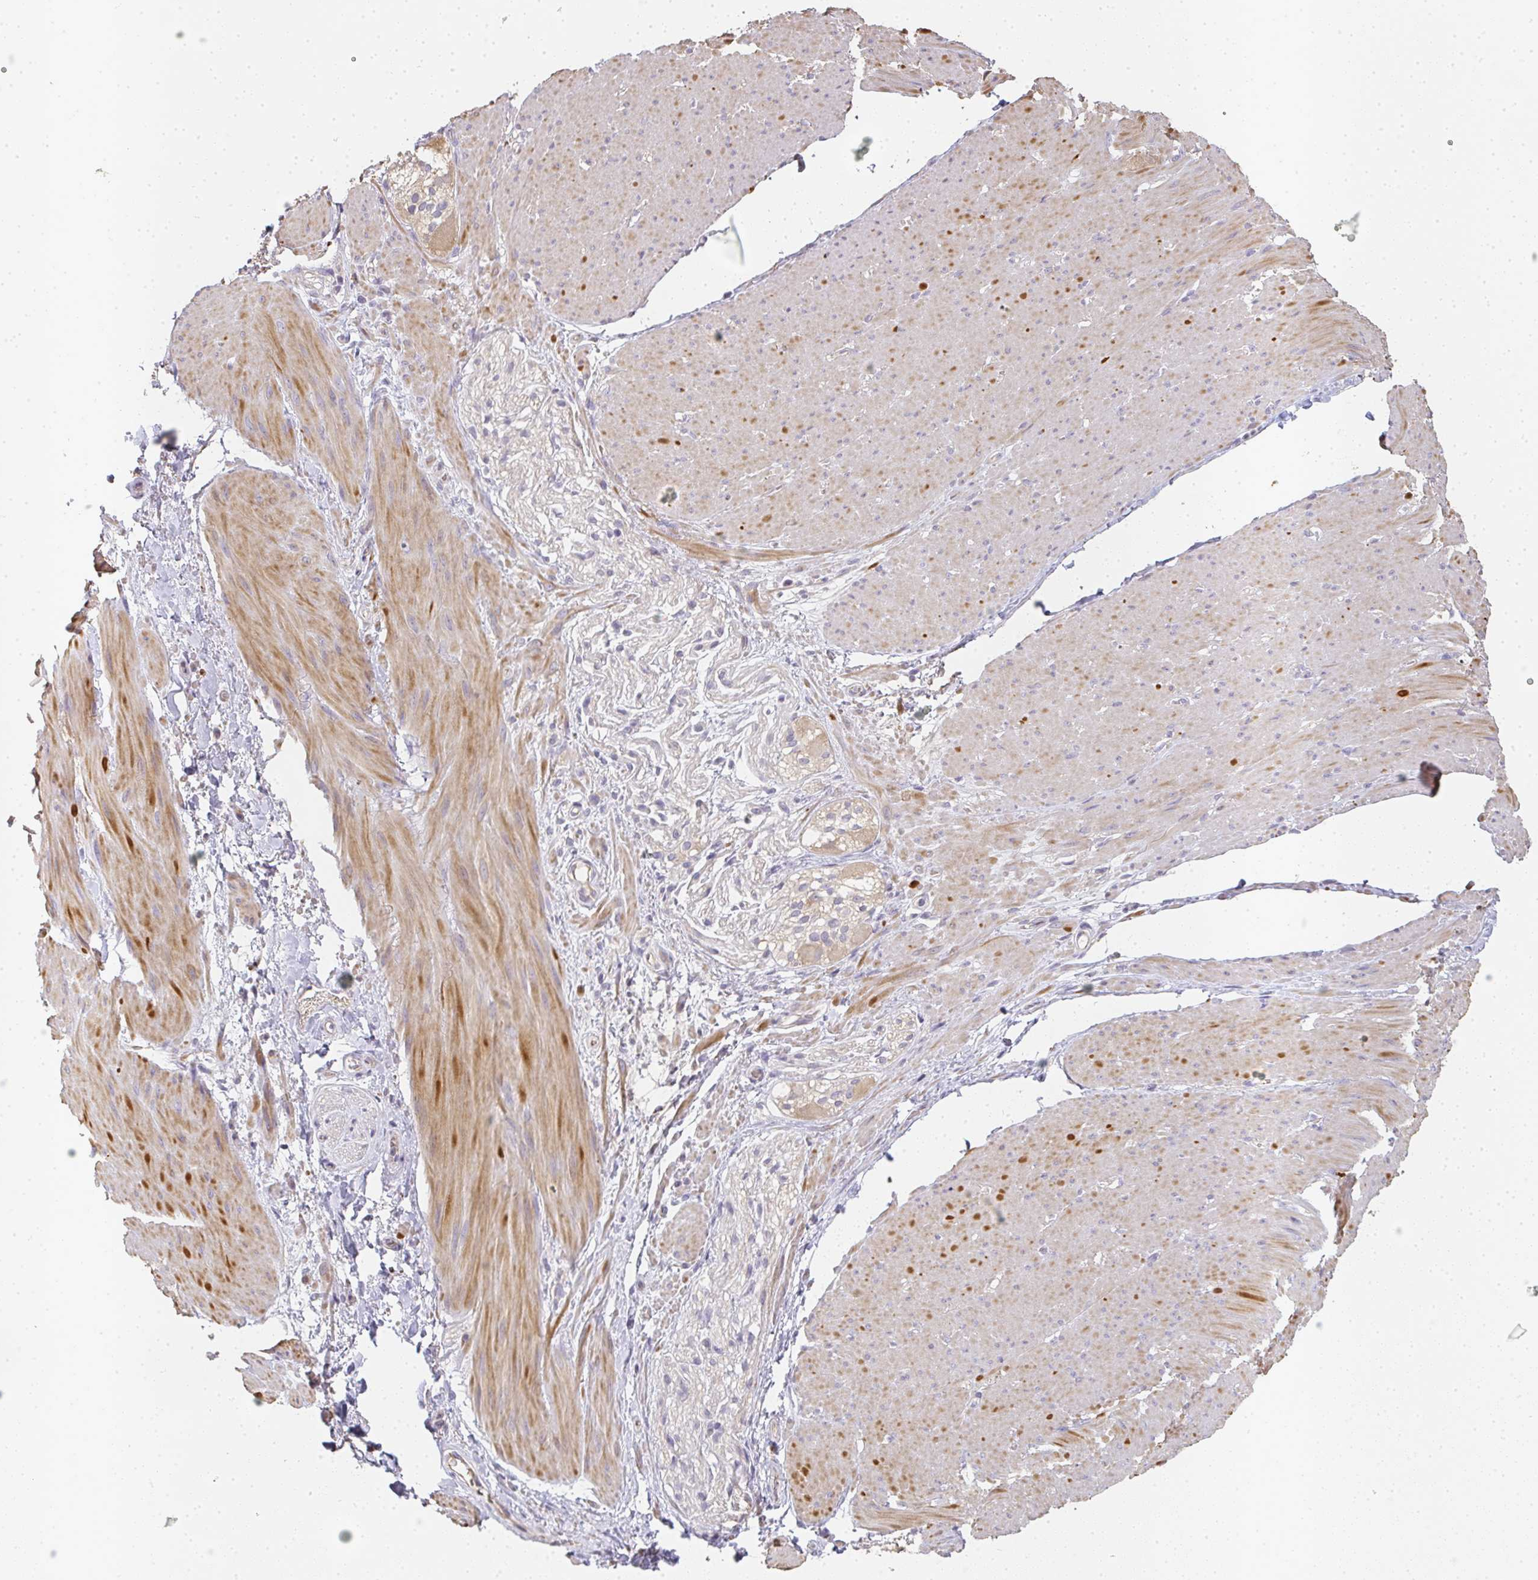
{"staining": {"intensity": "moderate", "quantity": "25%-75%", "location": "cytoplasmic/membranous"}, "tissue": "smooth muscle", "cell_type": "Smooth muscle cells", "image_type": "normal", "snomed": [{"axis": "morphology", "description": "Normal tissue, NOS"}, {"axis": "topography", "description": "Smooth muscle"}, {"axis": "topography", "description": "Rectum"}], "caption": "A high-resolution histopathology image shows immunohistochemistry (IHC) staining of normal smooth muscle, which displays moderate cytoplasmic/membranous positivity in about 25%-75% of smooth muscle cells.", "gene": "SLC35B3", "patient": {"sex": "male", "age": 53}}